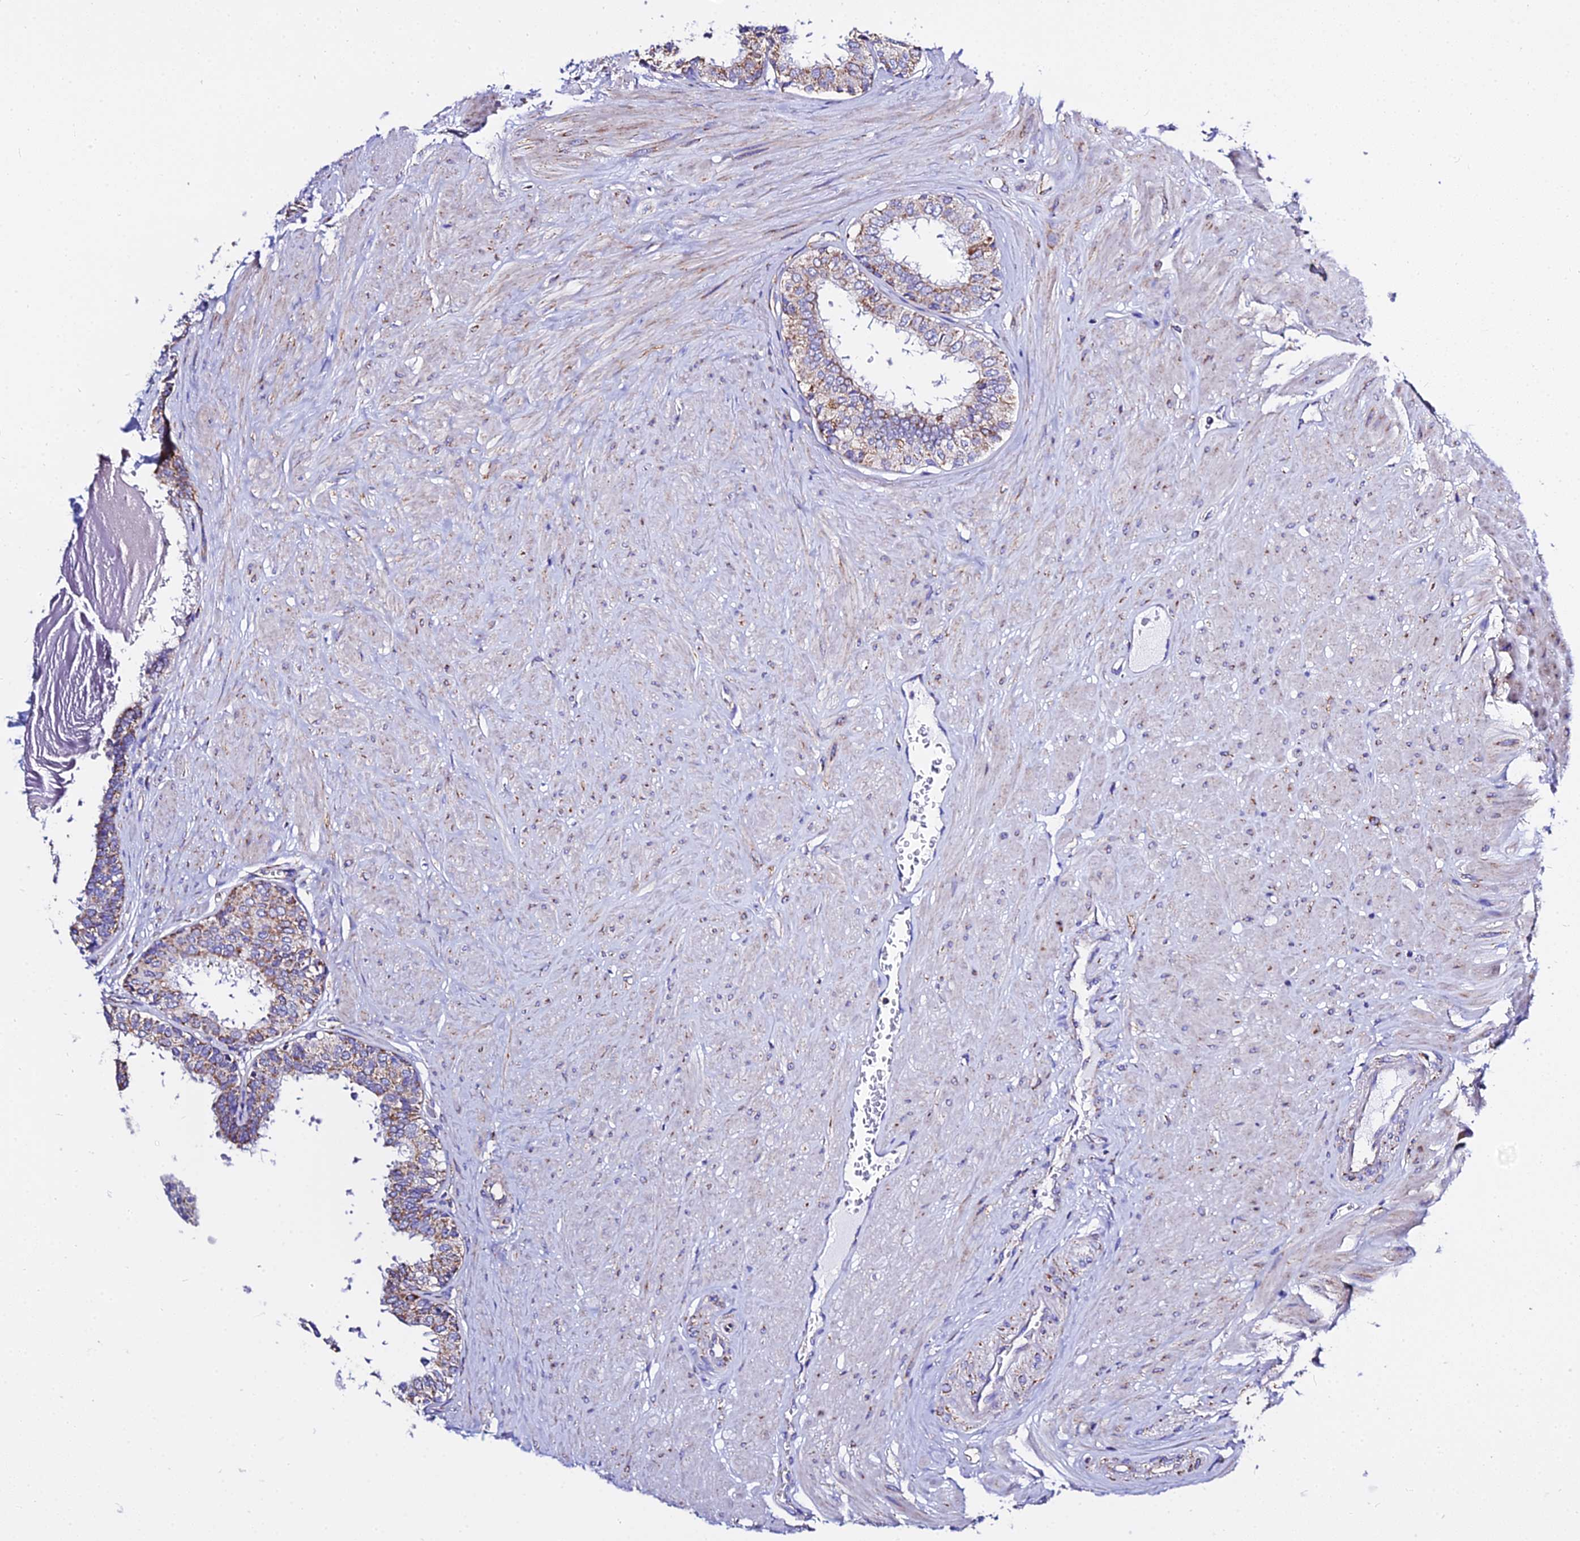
{"staining": {"intensity": "moderate", "quantity": "25%-75%", "location": "cytoplasmic/membranous"}, "tissue": "prostate", "cell_type": "Glandular cells", "image_type": "normal", "snomed": [{"axis": "morphology", "description": "Normal tissue, NOS"}, {"axis": "topography", "description": "Prostate"}], "caption": "Prostate stained for a protein (brown) demonstrates moderate cytoplasmic/membranous positive positivity in approximately 25%-75% of glandular cells.", "gene": "ZNF573", "patient": {"sex": "male", "age": 48}}